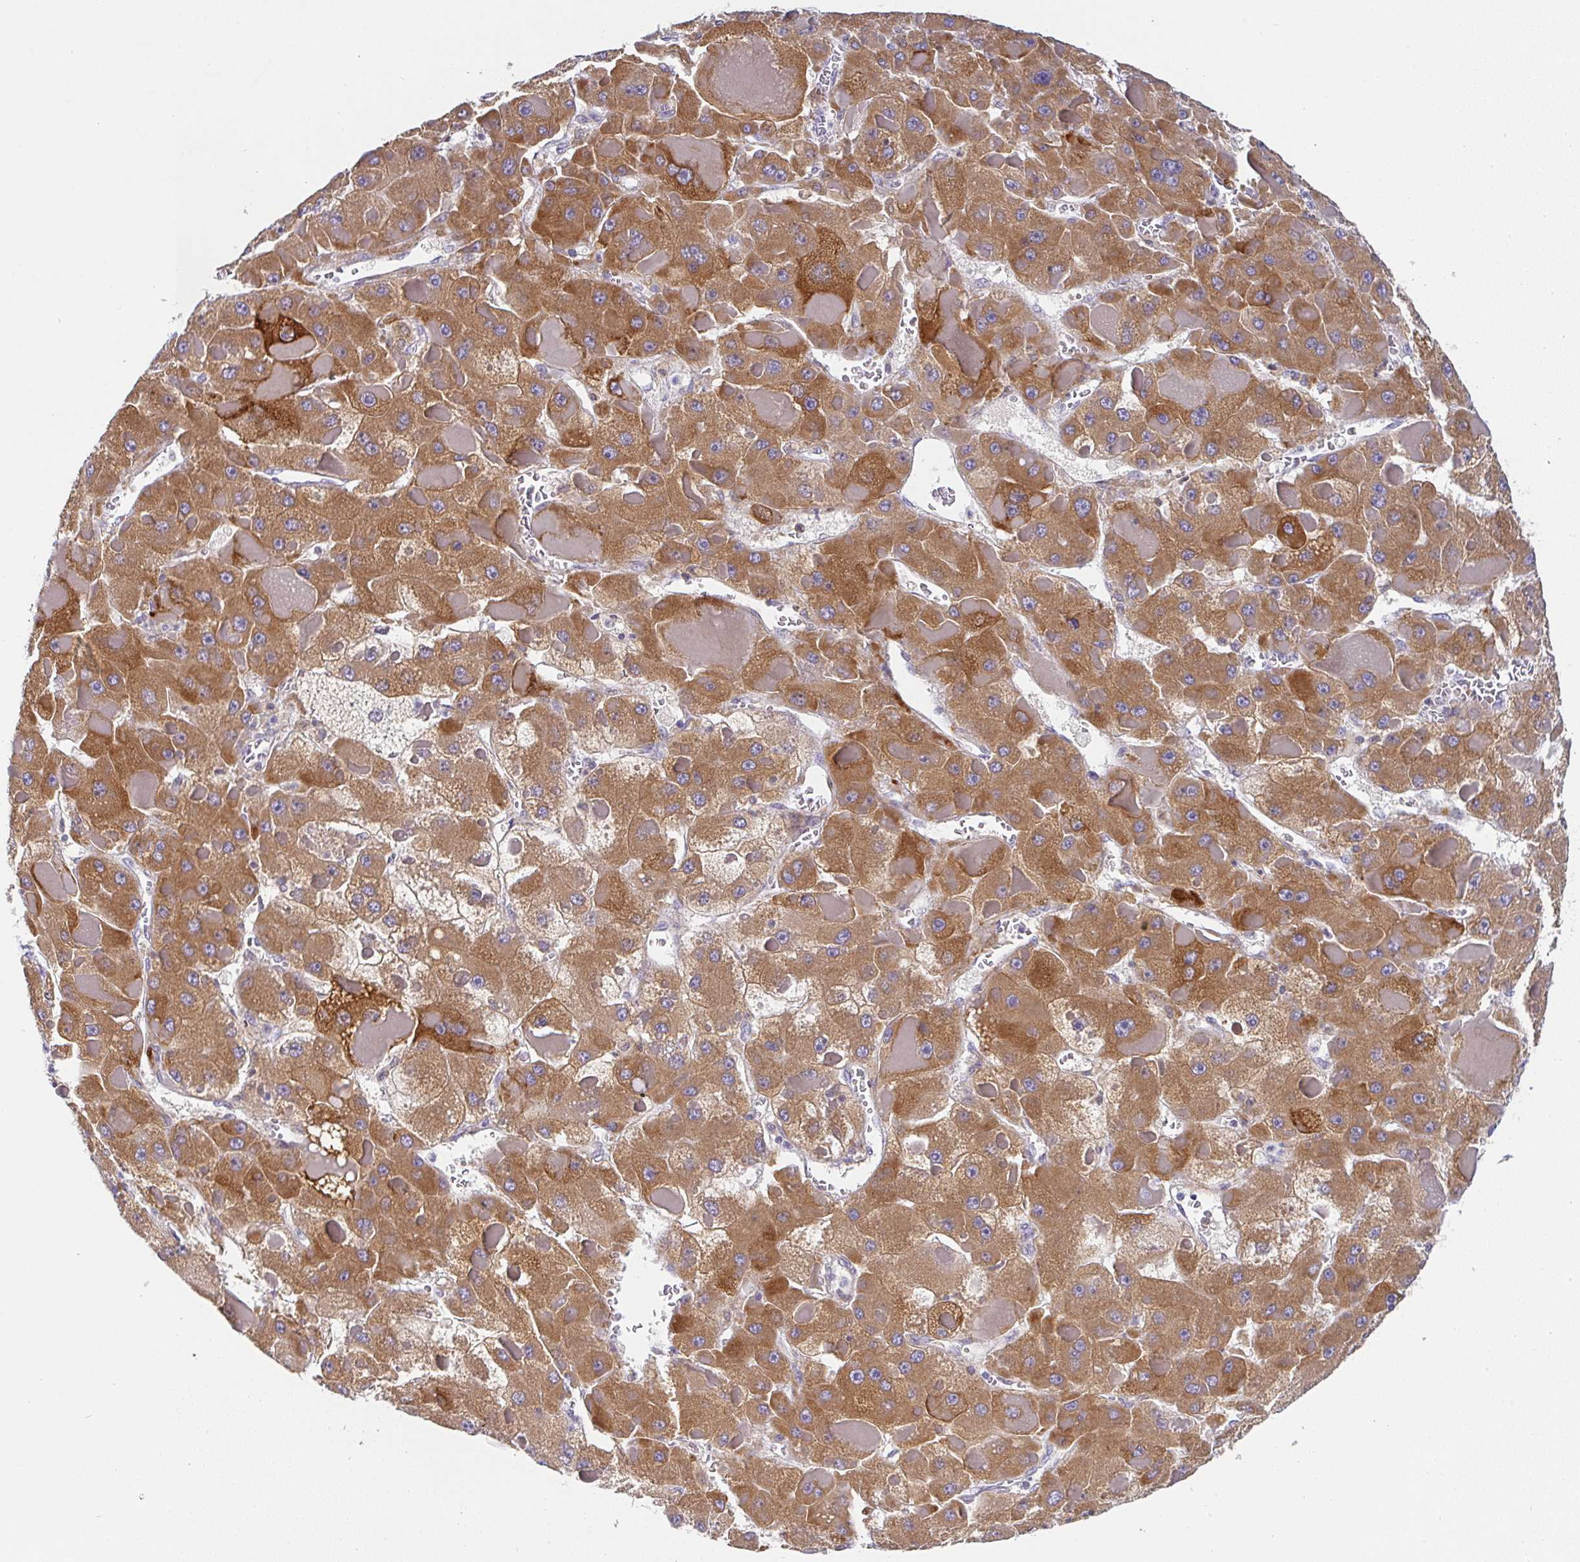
{"staining": {"intensity": "strong", "quantity": ">75%", "location": "cytoplasmic/membranous"}, "tissue": "liver cancer", "cell_type": "Tumor cells", "image_type": "cancer", "snomed": [{"axis": "morphology", "description": "Carcinoma, Hepatocellular, NOS"}, {"axis": "topography", "description": "Liver"}], "caption": "Immunohistochemical staining of human liver cancer (hepatocellular carcinoma) displays high levels of strong cytoplasmic/membranous positivity in approximately >75% of tumor cells.", "gene": "DERL2", "patient": {"sex": "female", "age": 73}}